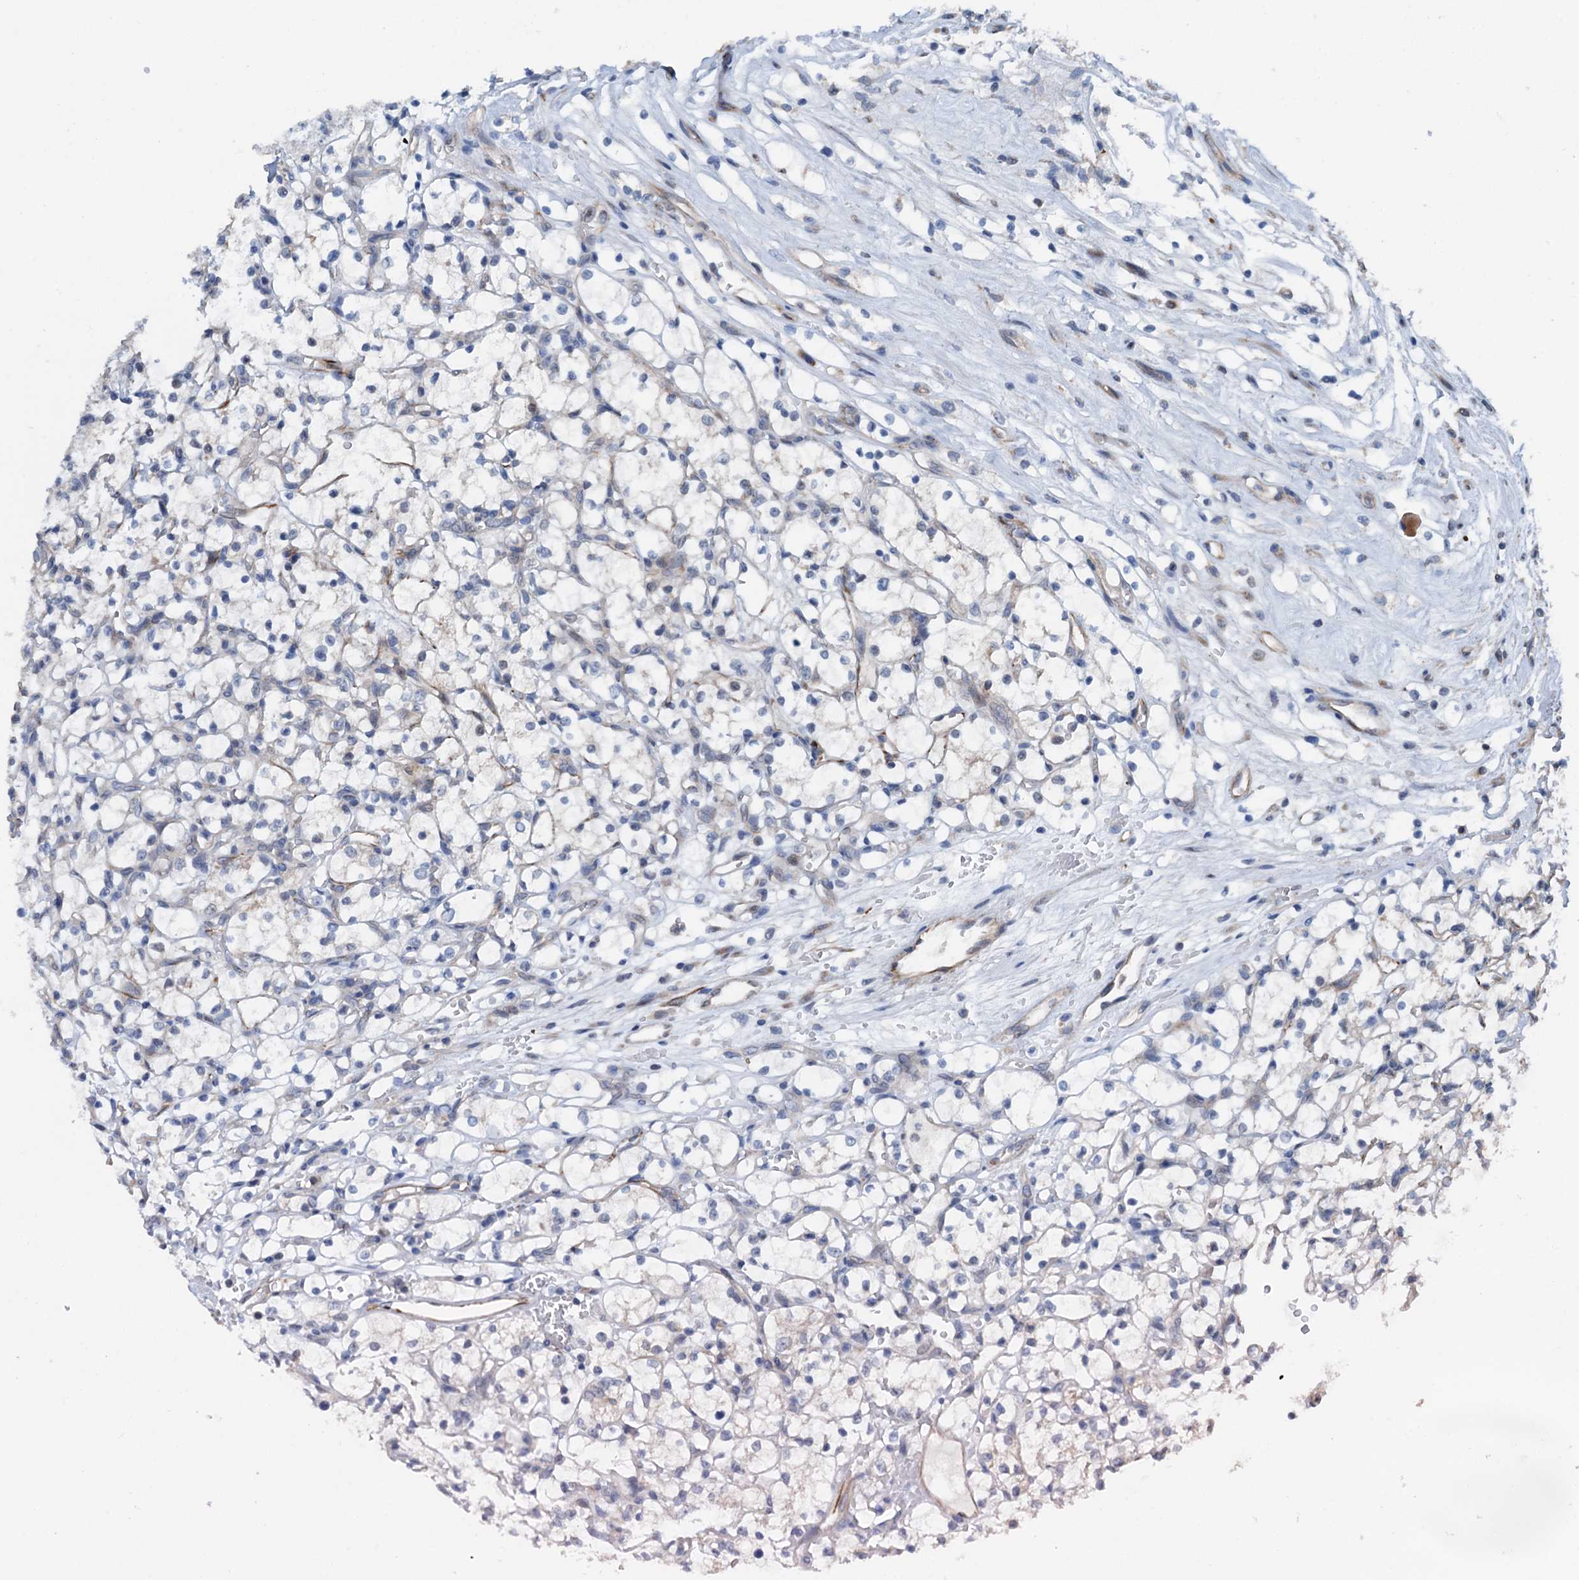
{"staining": {"intensity": "weak", "quantity": "<25%", "location": "cytoplasmic/membranous"}, "tissue": "renal cancer", "cell_type": "Tumor cells", "image_type": "cancer", "snomed": [{"axis": "morphology", "description": "Adenocarcinoma, NOS"}, {"axis": "topography", "description": "Kidney"}], "caption": "A photomicrograph of human renal cancer (adenocarcinoma) is negative for staining in tumor cells. (Immunohistochemistry (ihc), brightfield microscopy, high magnification).", "gene": "ELAC1", "patient": {"sex": "female", "age": 69}}